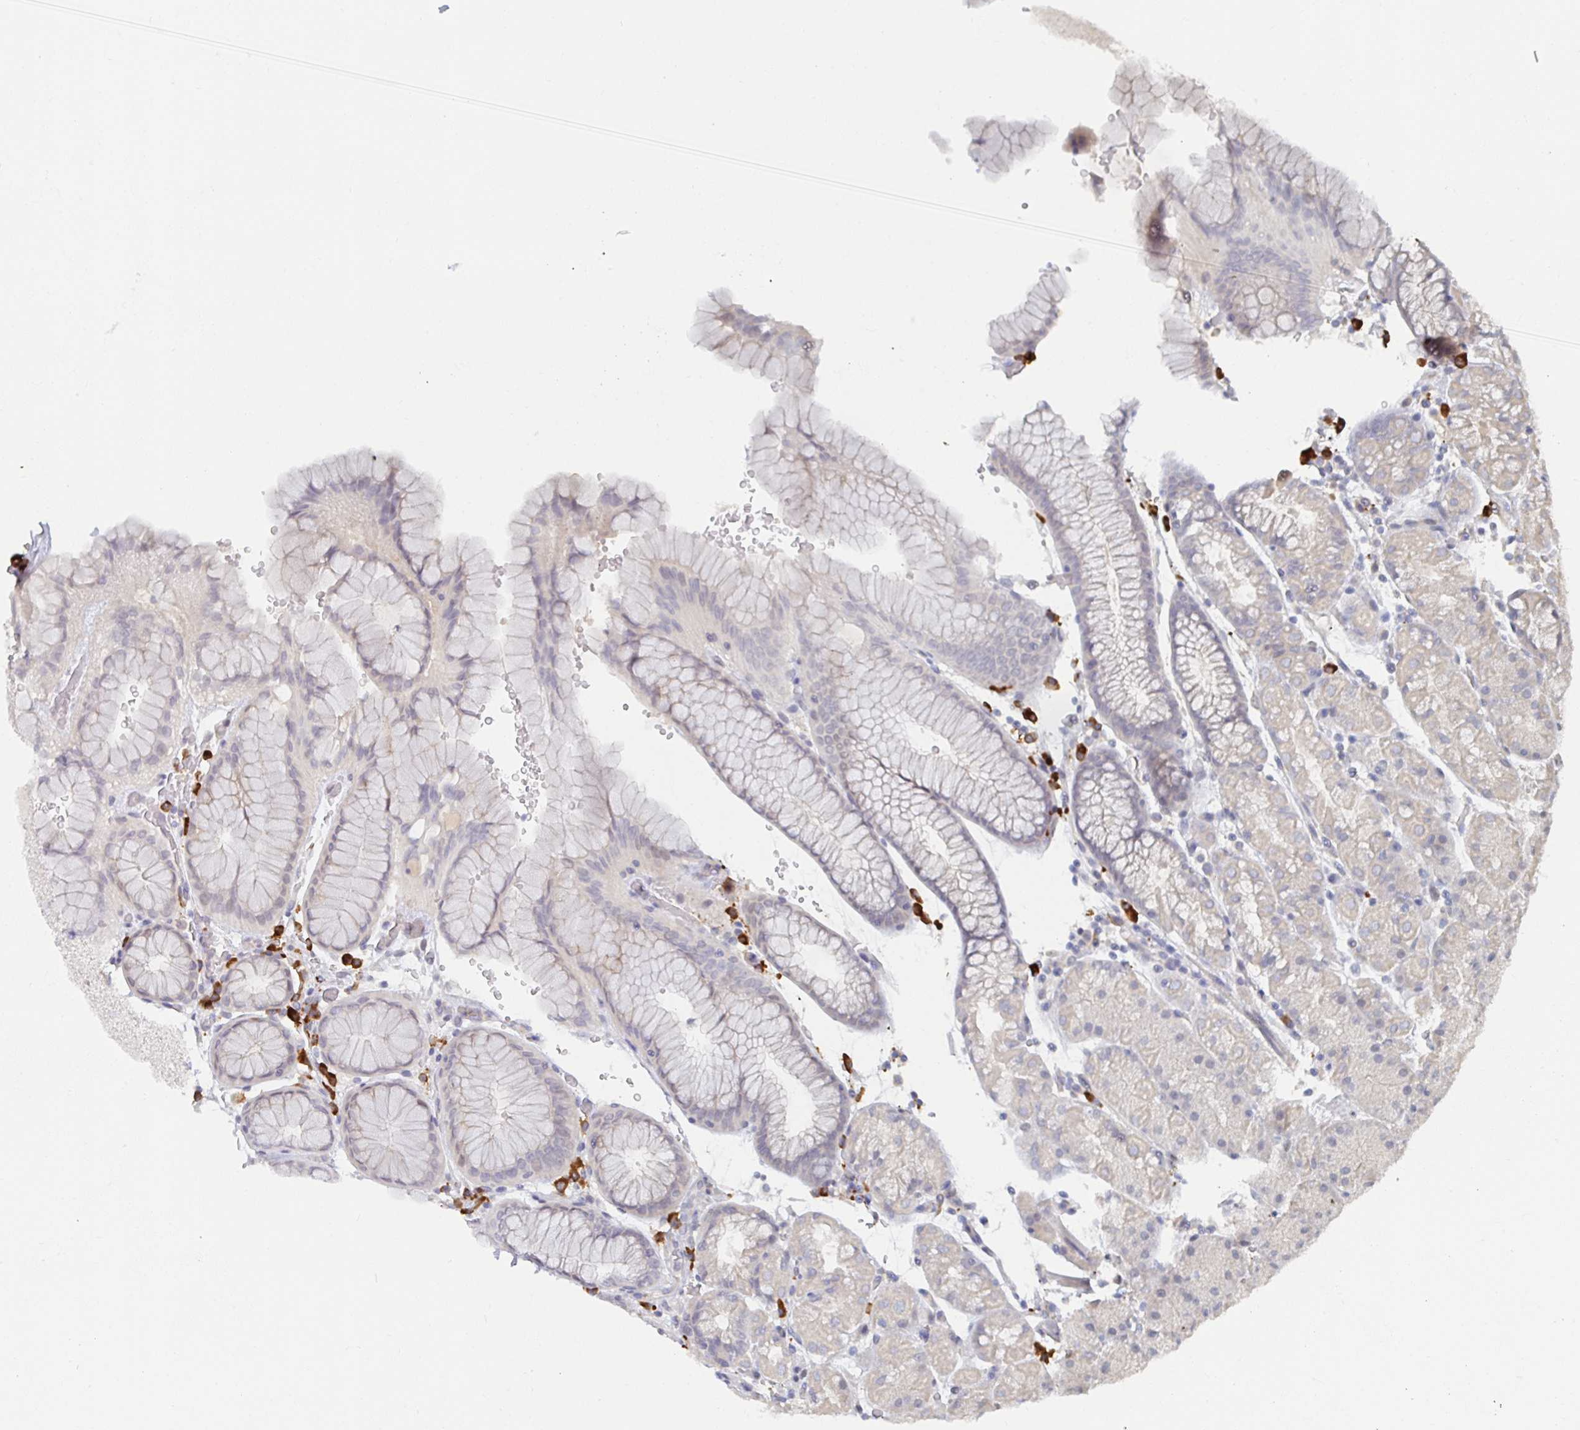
{"staining": {"intensity": "negative", "quantity": "none", "location": "none"}, "tissue": "stomach", "cell_type": "Glandular cells", "image_type": "normal", "snomed": [{"axis": "morphology", "description": "Normal tissue, NOS"}, {"axis": "topography", "description": "Stomach, upper"}, {"axis": "topography", "description": "Stomach"}], "caption": "Glandular cells are negative for protein expression in normal human stomach. (DAB (3,3'-diaminobenzidine) immunohistochemistry (IHC) with hematoxylin counter stain).", "gene": "MEIS1", "patient": {"sex": "male", "age": 76}}